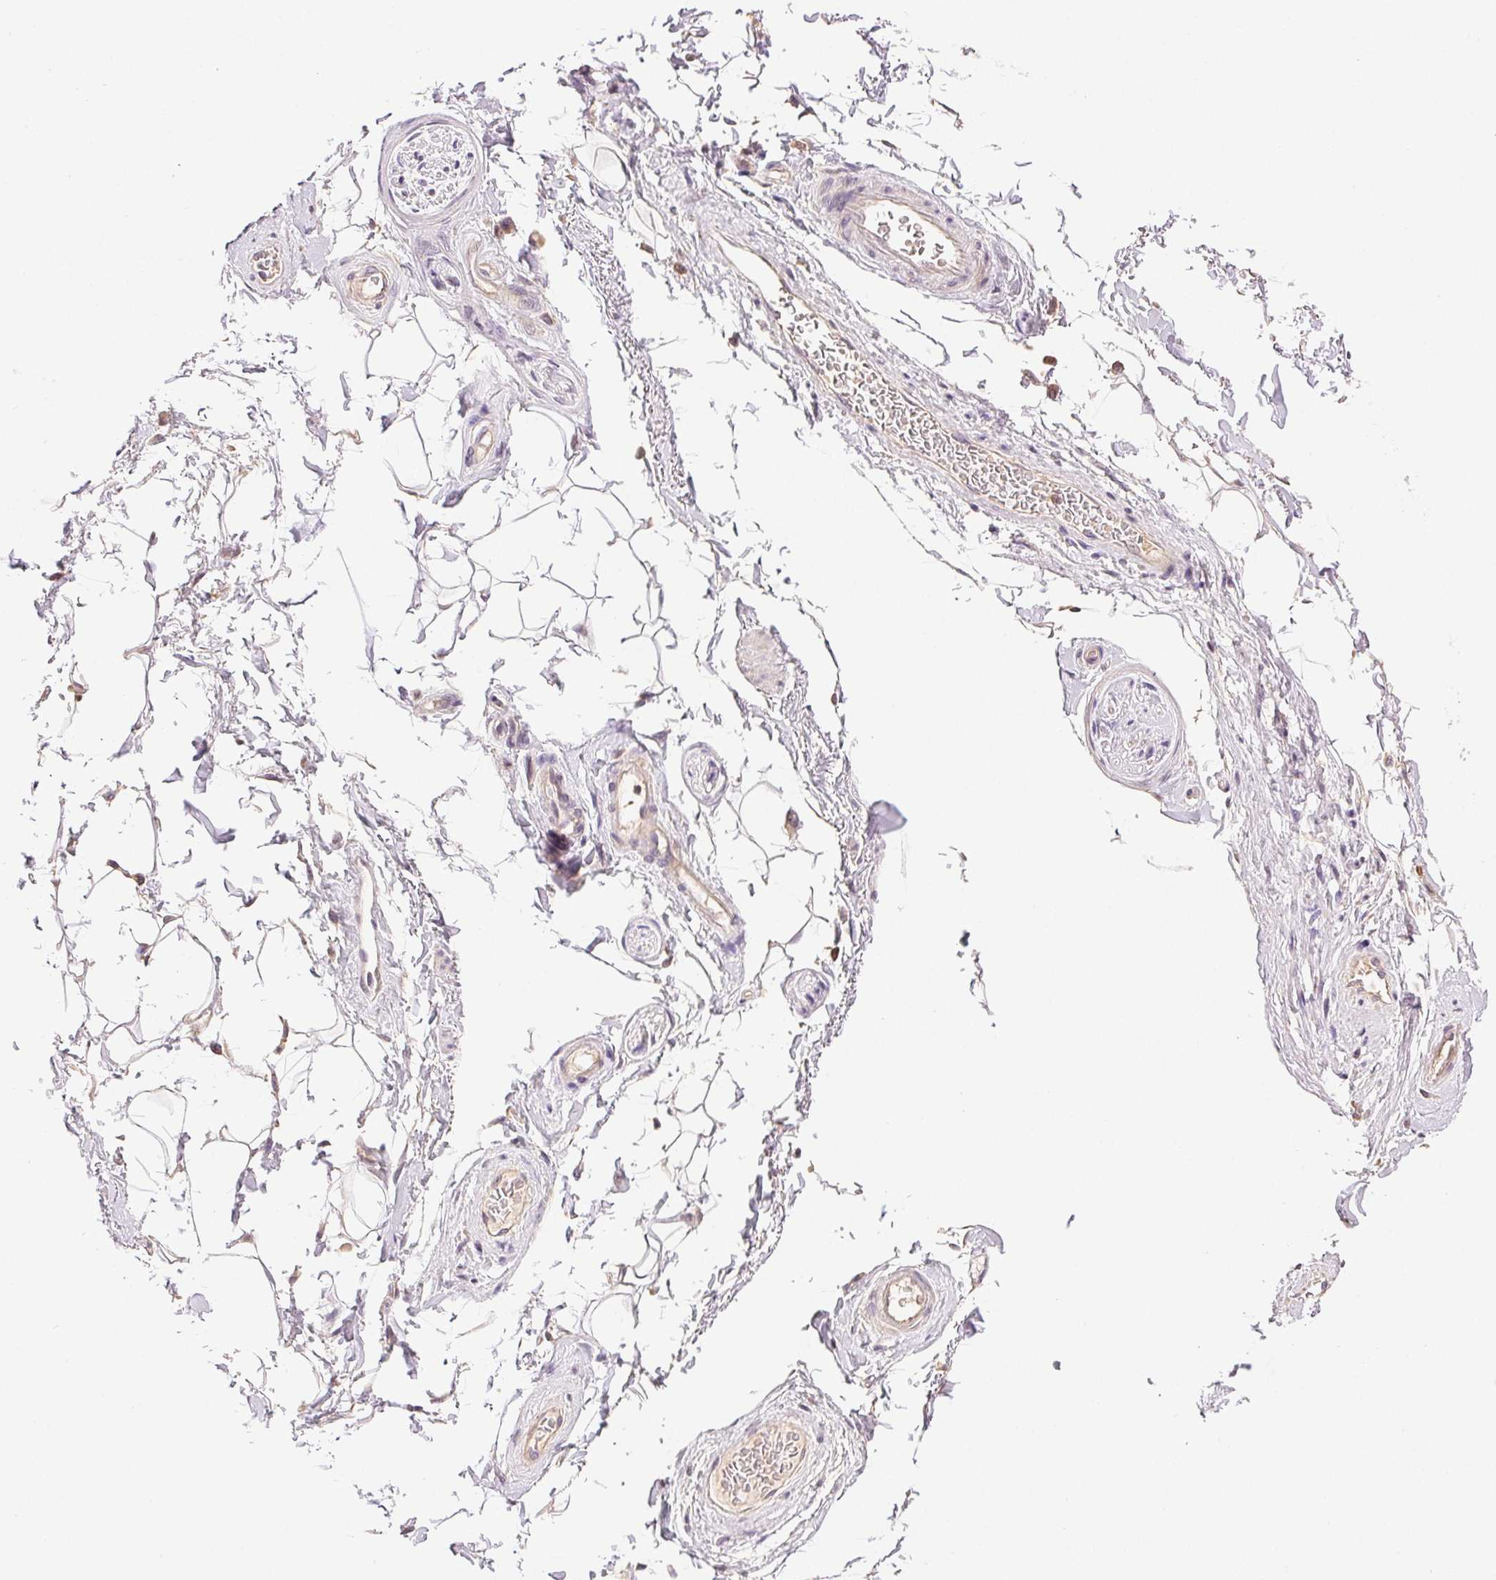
{"staining": {"intensity": "negative", "quantity": "none", "location": "none"}, "tissue": "adipose tissue", "cell_type": "Adipocytes", "image_type": "normal", "snomed": [{"axis": "morphology", "description": "Normal tissue, NOS"}, {"axis": "topography", "description": "Anal"}, {"axis": "topography", "description": "Peripheral nerve tissue"}], "caption": "This is an IHC micrograph of unremarkable human adipose tissue. There is no positivity in adipocytes.", "gene": "TMEM253", "patient": {"sex": "male", "age": 51}}